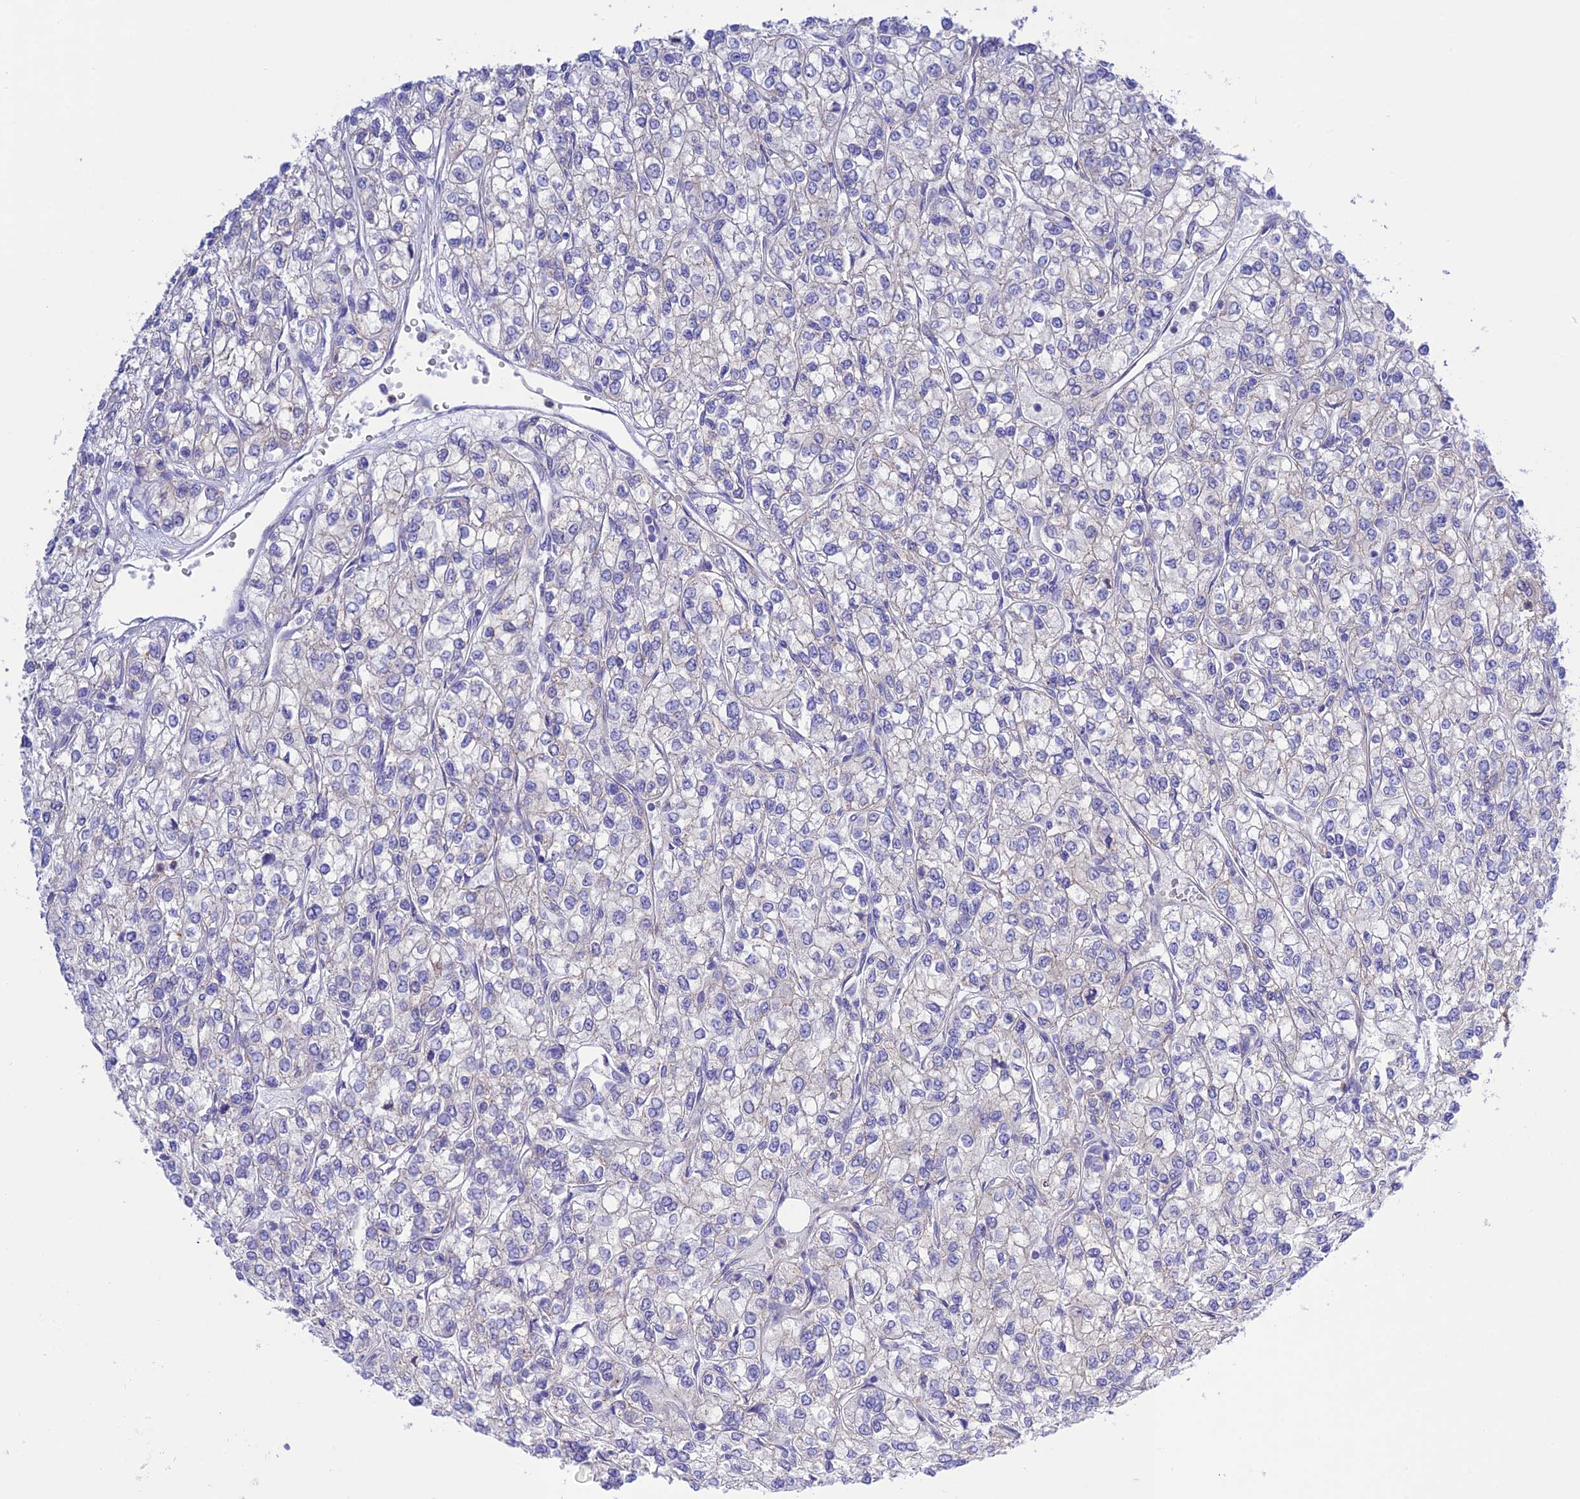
{"staining": {"intensity": "negative", "quantity": "none", "location": "none"}, "tissue": "renal cancer", "cell_type": "Tumor cells", "image_type": "cancer", "snomed": [{"axis": "morphology", "description": "Adenocarcinoma, NOS"}, {"axis": "topography", "description": "Kidney"}], "caption": "Photomicrograph shows no significant protein positivity in tumor cells of renal adenocarcinoma.", "gene": "CHSY3", "patient": {"sex": "male", "age": 80}}